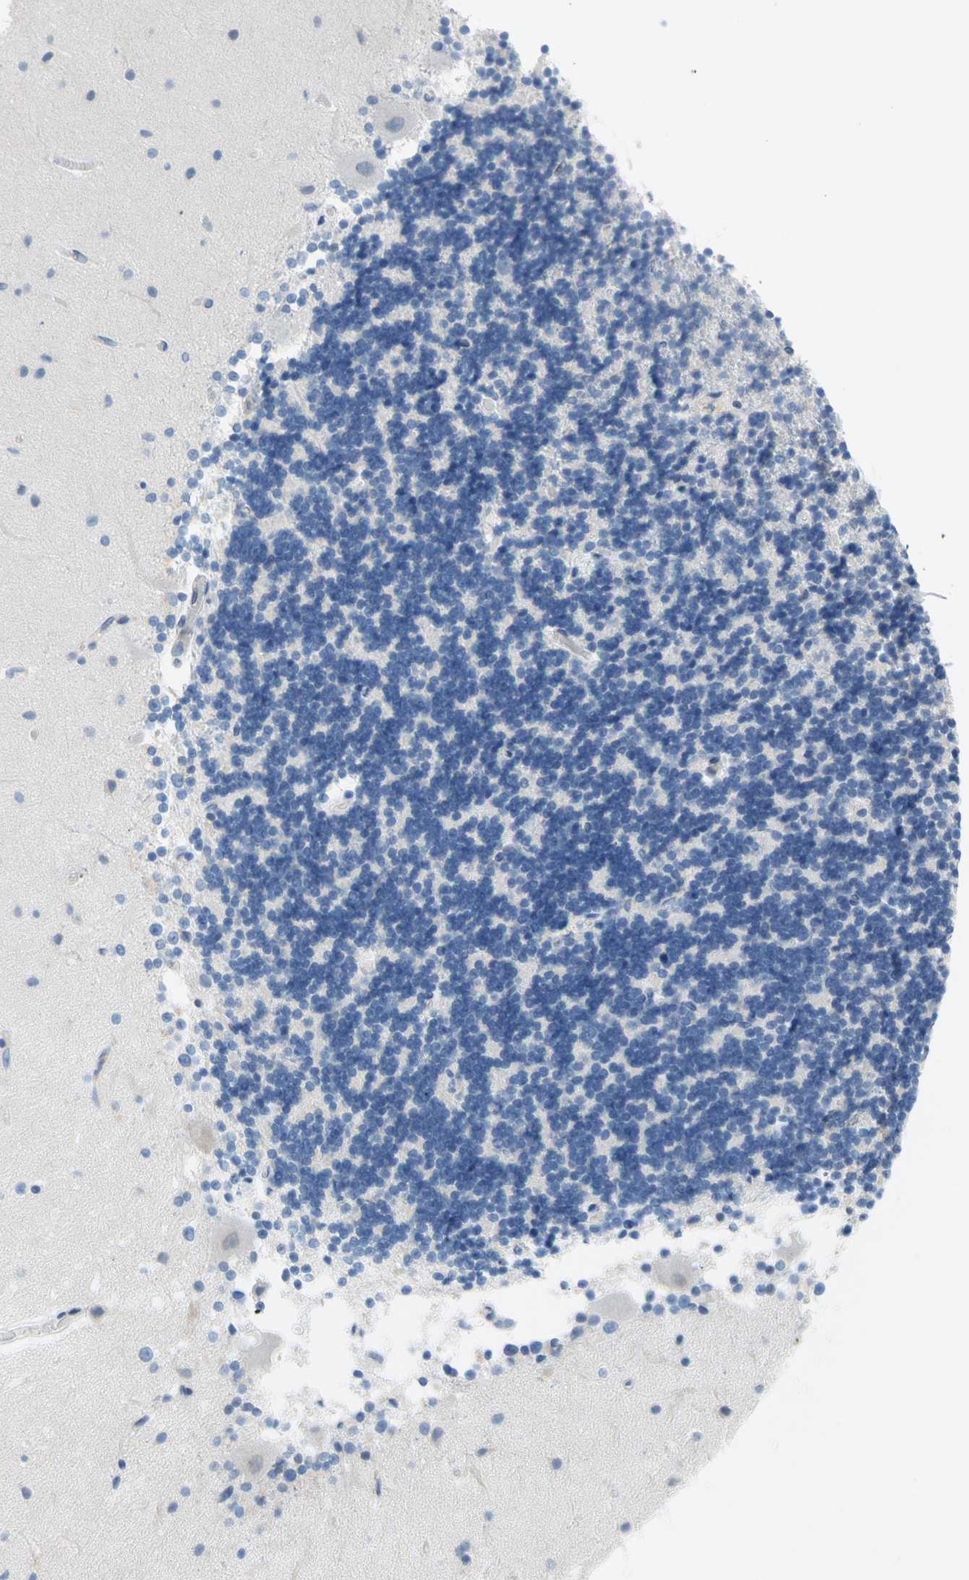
{"staining": {"intensity": "negative", "quantity": "none", "location": "none"}, "tissue": "cerebellum", "cell_type": "Cells in granular layer", "image_type": "normal", "snomed": [{"axis": "morphology", "description": "Normal tissue, NOS"}, {"axis": "topography", "description": "Cerebellum"}], "caption": "This histopathology image is of benign cerebellum stained with immunohistochemistry (IHC) to label a protein in brown with the nuclei are counter-stained blue. There is no positivity in cells in granular layer.", "gene": "DCT", "patient": {"sex": "female", "age": 54}}